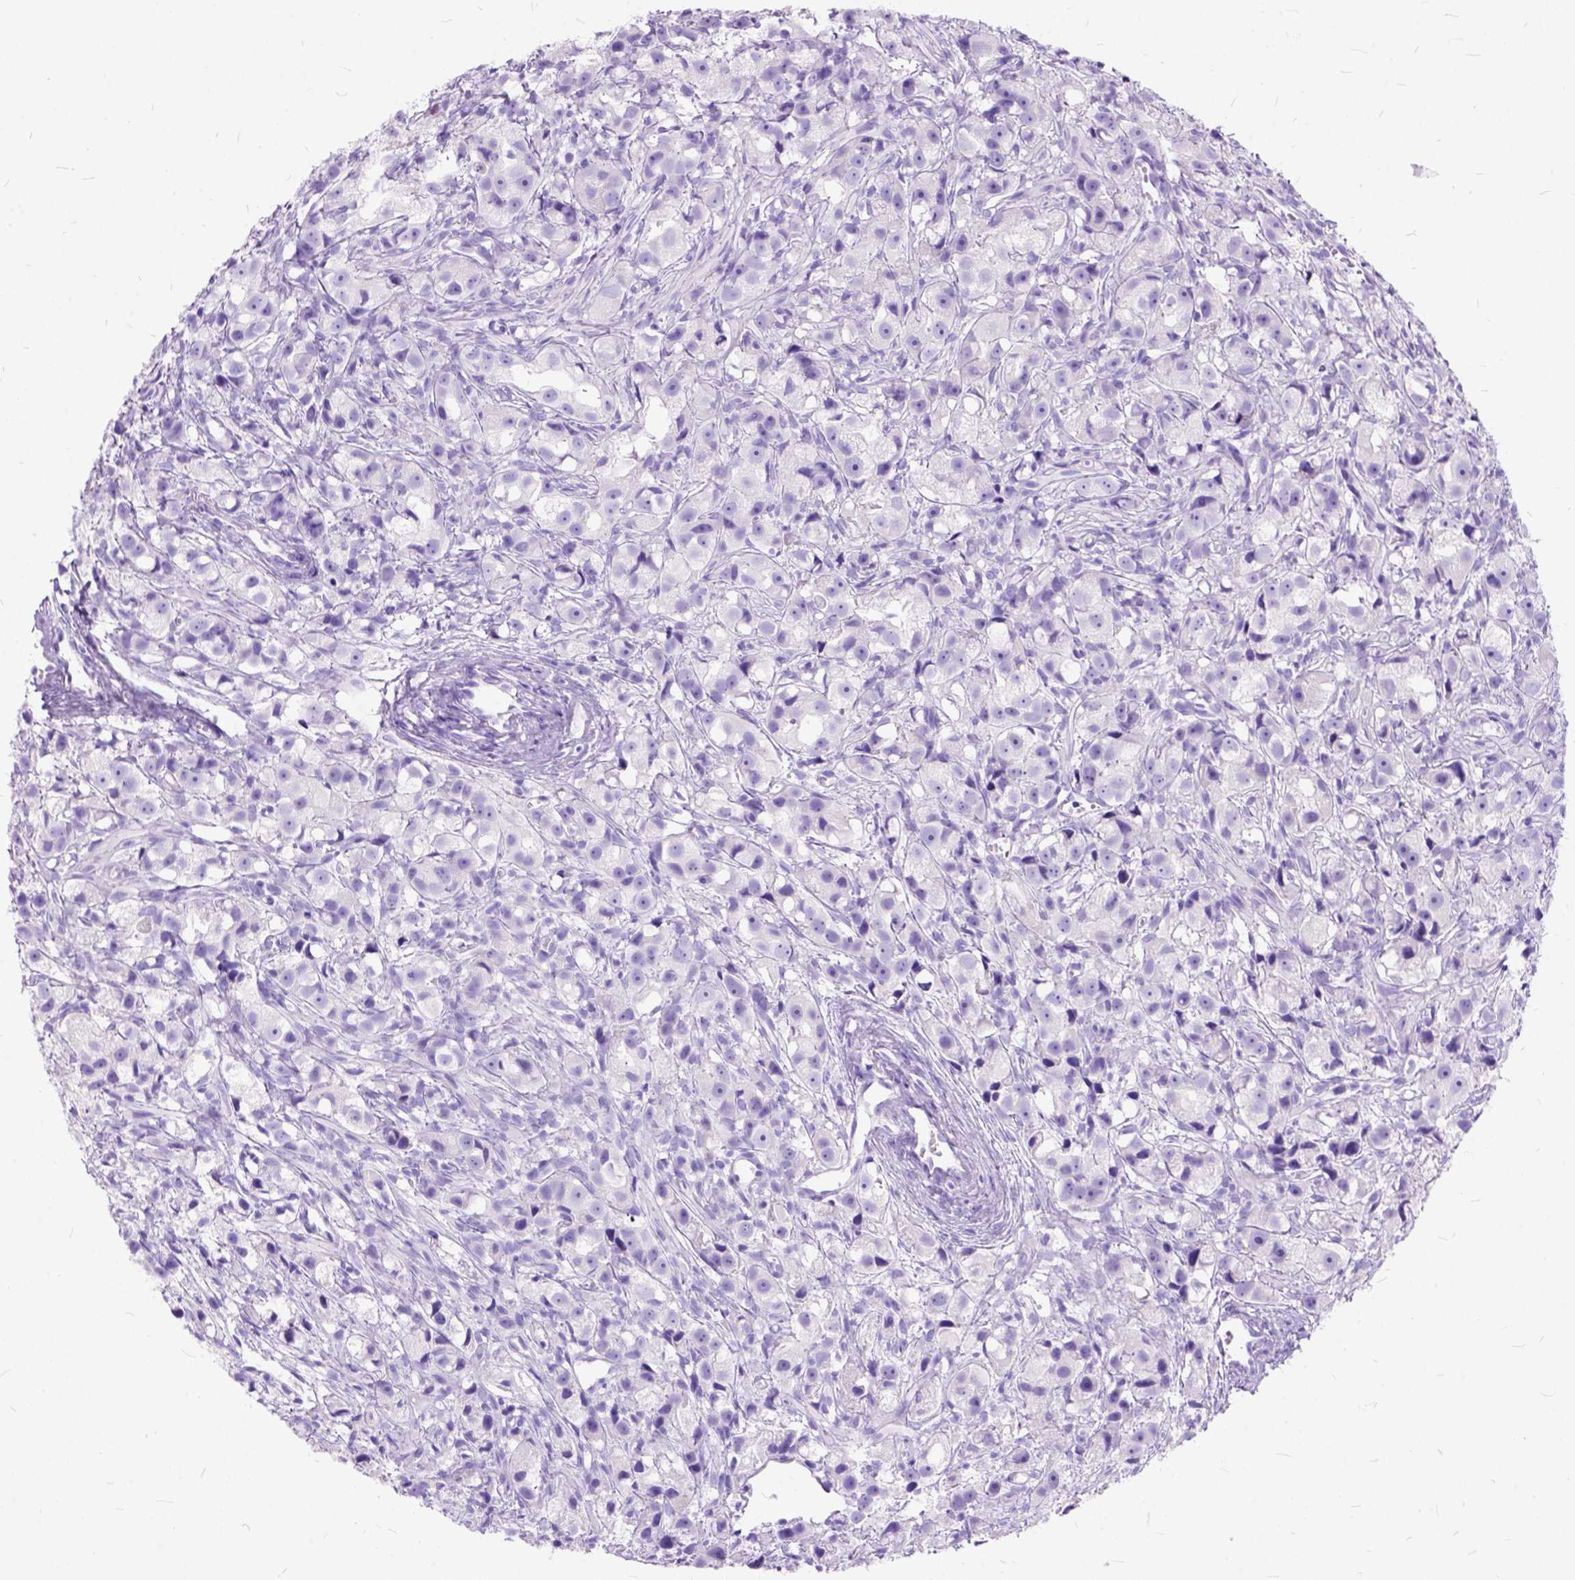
{"staining": {"intensity": "negative", "quantity": "none", "location": "none"}, "tissue": "prostate cancer", "cell_type": "Tumor cells", "image_type": "cancer", "snomed": [{"axis": "morphology", "description": "Adenocarcinoma, High grade"}, {"axis": "topography", "description": "Prostate"}], "caption": "Prostate adenocarcinoma (high-grade) was stained to show a protein in brown. There is no significant expression in tumor cells. Brightfield microscopy of IHC stained with DAB (brown) and hematoxylin (blue), captured at high magnification.", "gene": "C1QTNF3", "patient": {"sex": "male", "age": 75}}